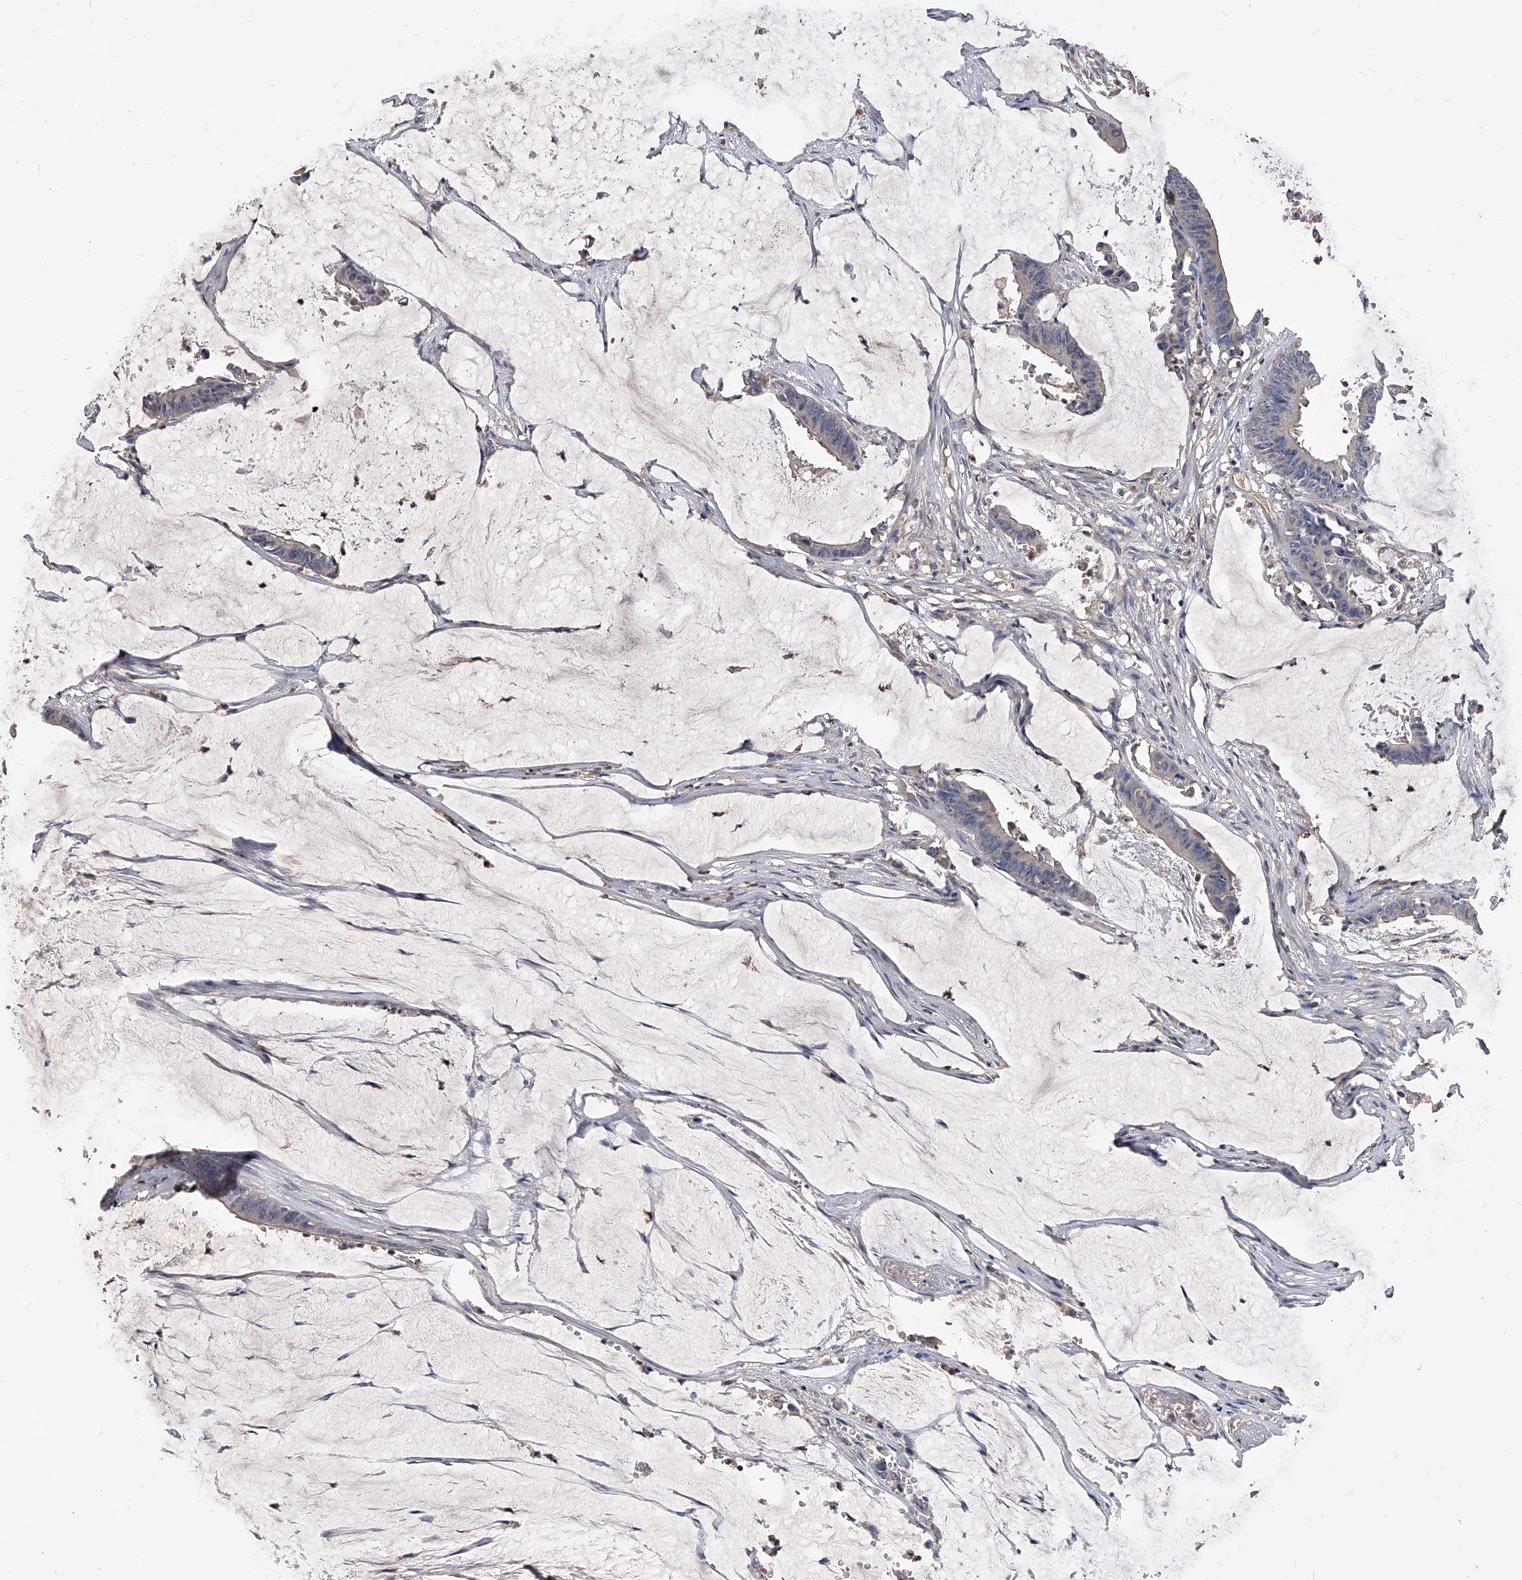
{"staining": {"intensity": "negative", "quantity": "none", "location": "none"}, "tissue": "colorectal cancer", "cell_type": "Tumor cells", "image_type": "cancer", "snomed": [{"axis": "morphology", "description": "Adenocarcinoma, NOS"}, {"axis": "topography", "description": "Rectum"}], "caption": "This is an immunohistochemistry micrograph of colorectal adenocarcinoma. There is no positivity in tumor cells.", "gene": "HOMER3", "patient": {"sex": "female", "age": 66}}